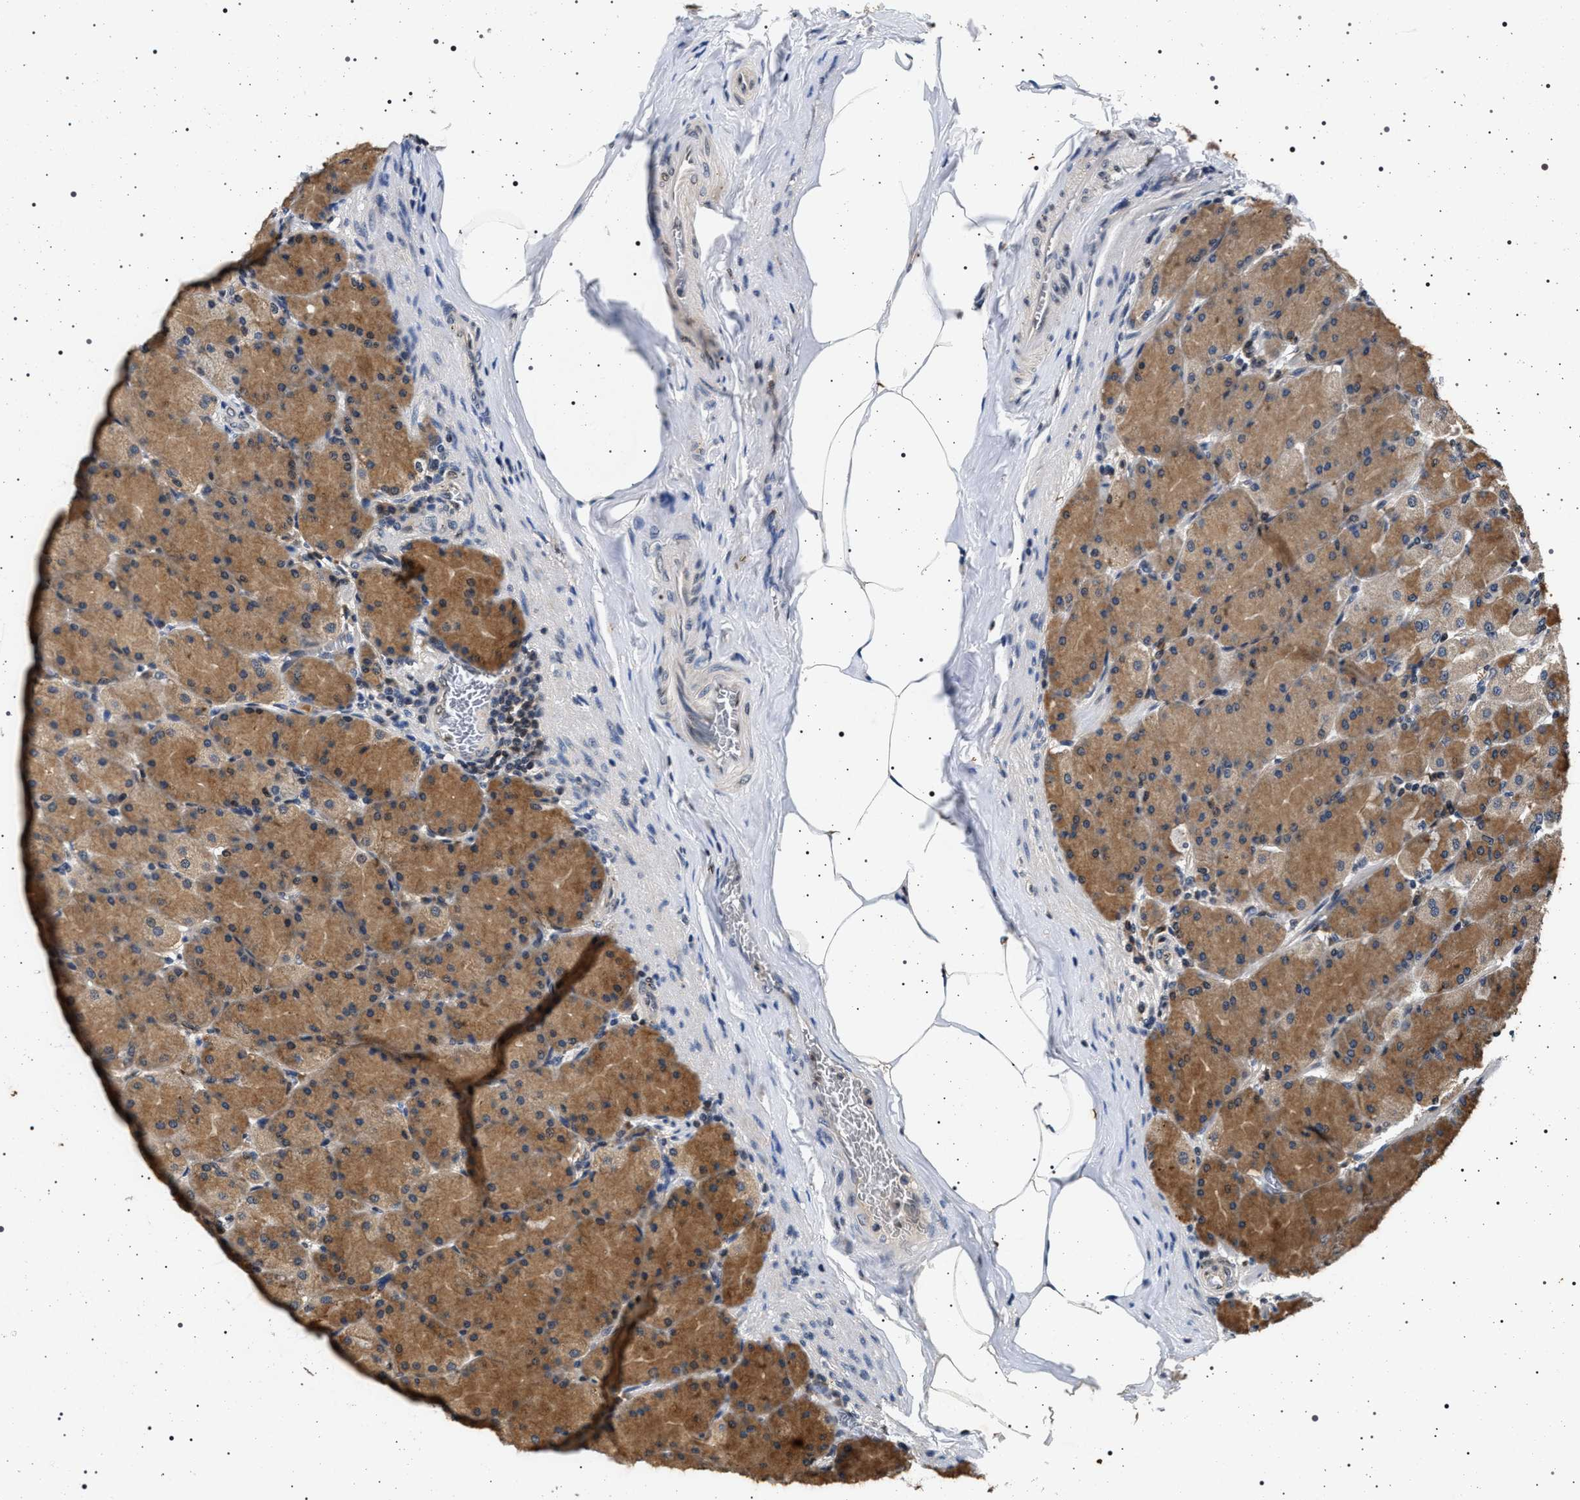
{"staining": {"intensity": "moderate", "quantity": ">75%", "location": "cytoplasmic/membranous"}, "tissue": "stomach", "cell_type": "Glandular cells", "image_type": "normal", "snomed": [{"axis": "morphology", "description": "Normal tissue, NOS"}, {"axis": "topography", "description": "Stomach, upper"}], "caption": "Glandular cells demonstrate medium levels of moderate cytoplasmic/membranous positivity in about >75% of cells in unremarkable stomach. (DAB IHC with brightfield microscopy, high magnification).", "gene": "CDKN1B", "patient": {"sex": "female", "age": 56}}